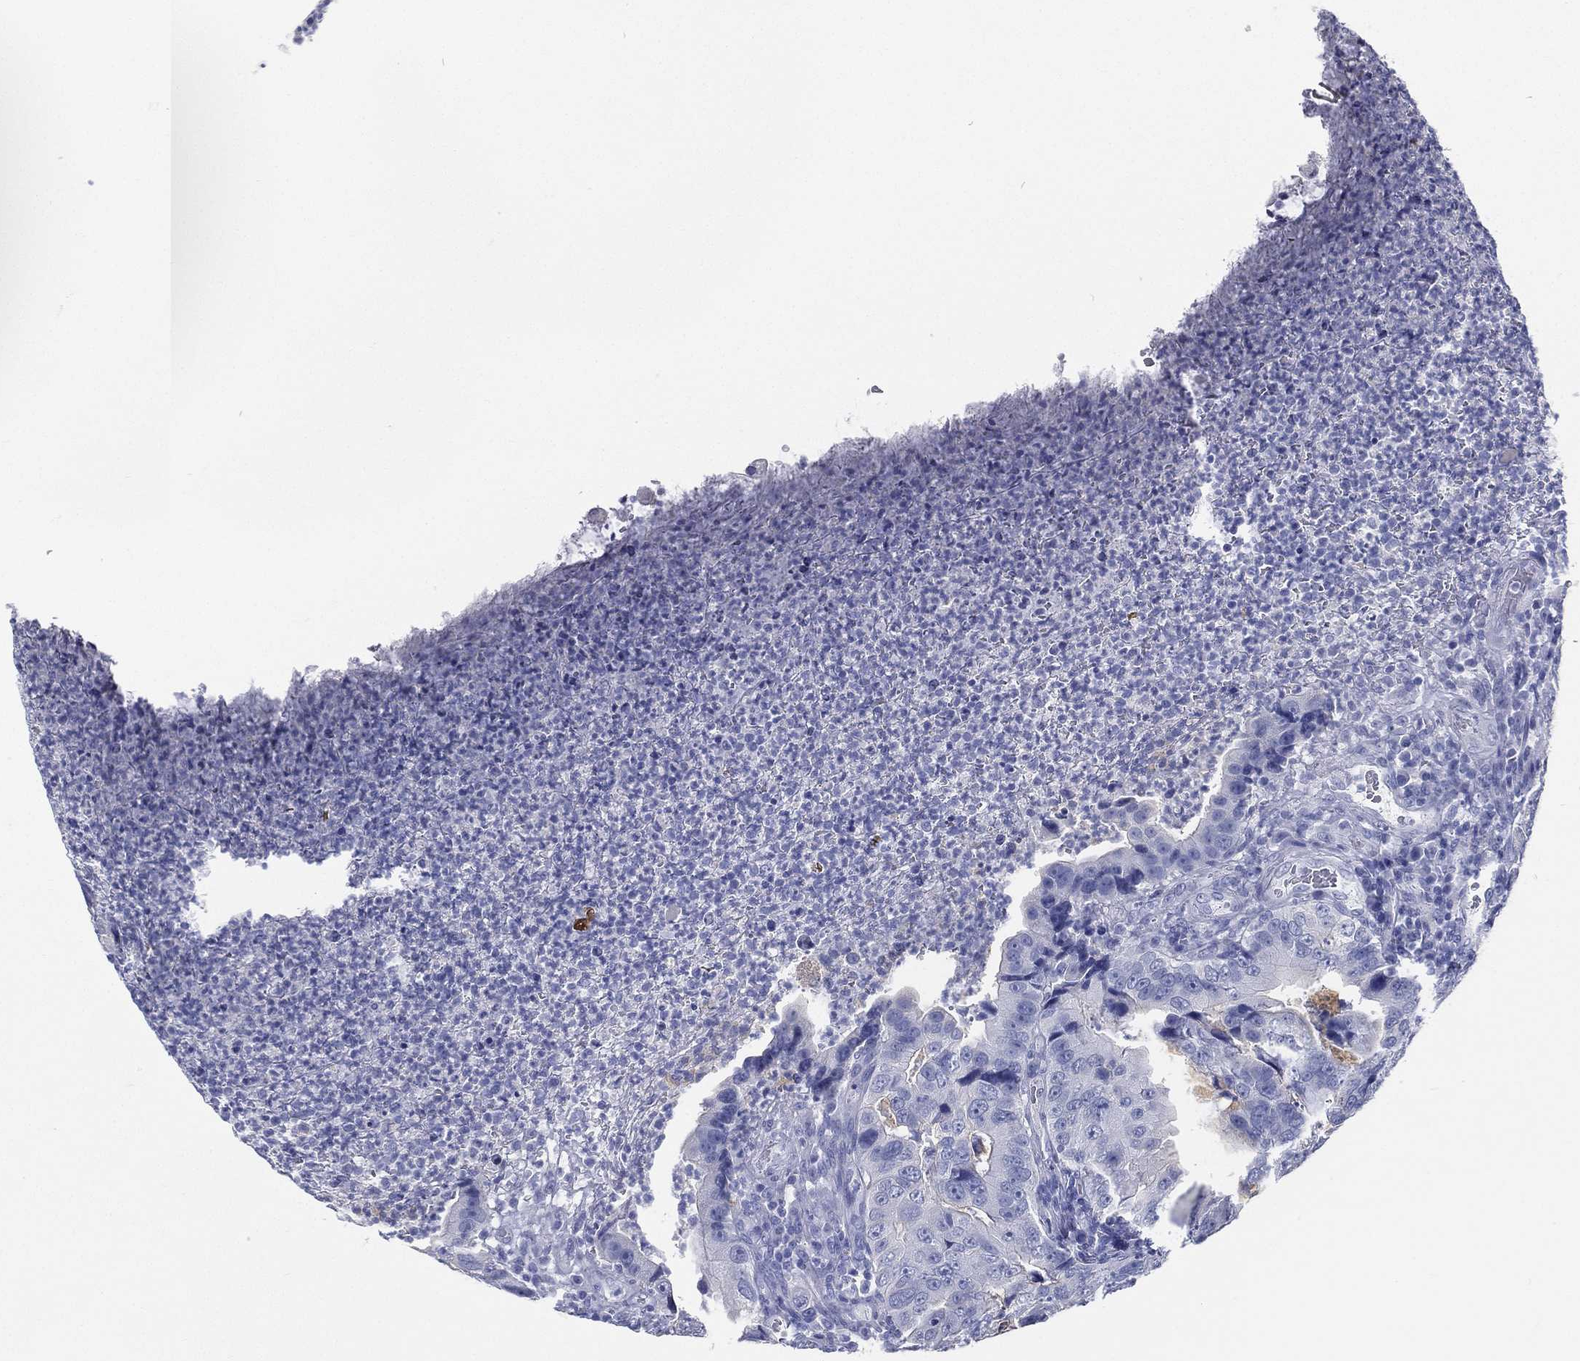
{"staining": {"intensity": "negative", "quantity": "none", "location": "none"}, "tissue": "colorectal cancer", "cell_type": "Tumor cells", "image_type": "cancer", "snomed": [{"axis": "morphology", "description": "Adenocarcinoma, NOS"}, {"axis": "topography", "description": "Colon"}], "caption": "There is no significant expression in tumor cells of adenocarcinoma (colorectal).", "gene": "RSPH4A", "patient": {"sex": "female", "age": 72}}